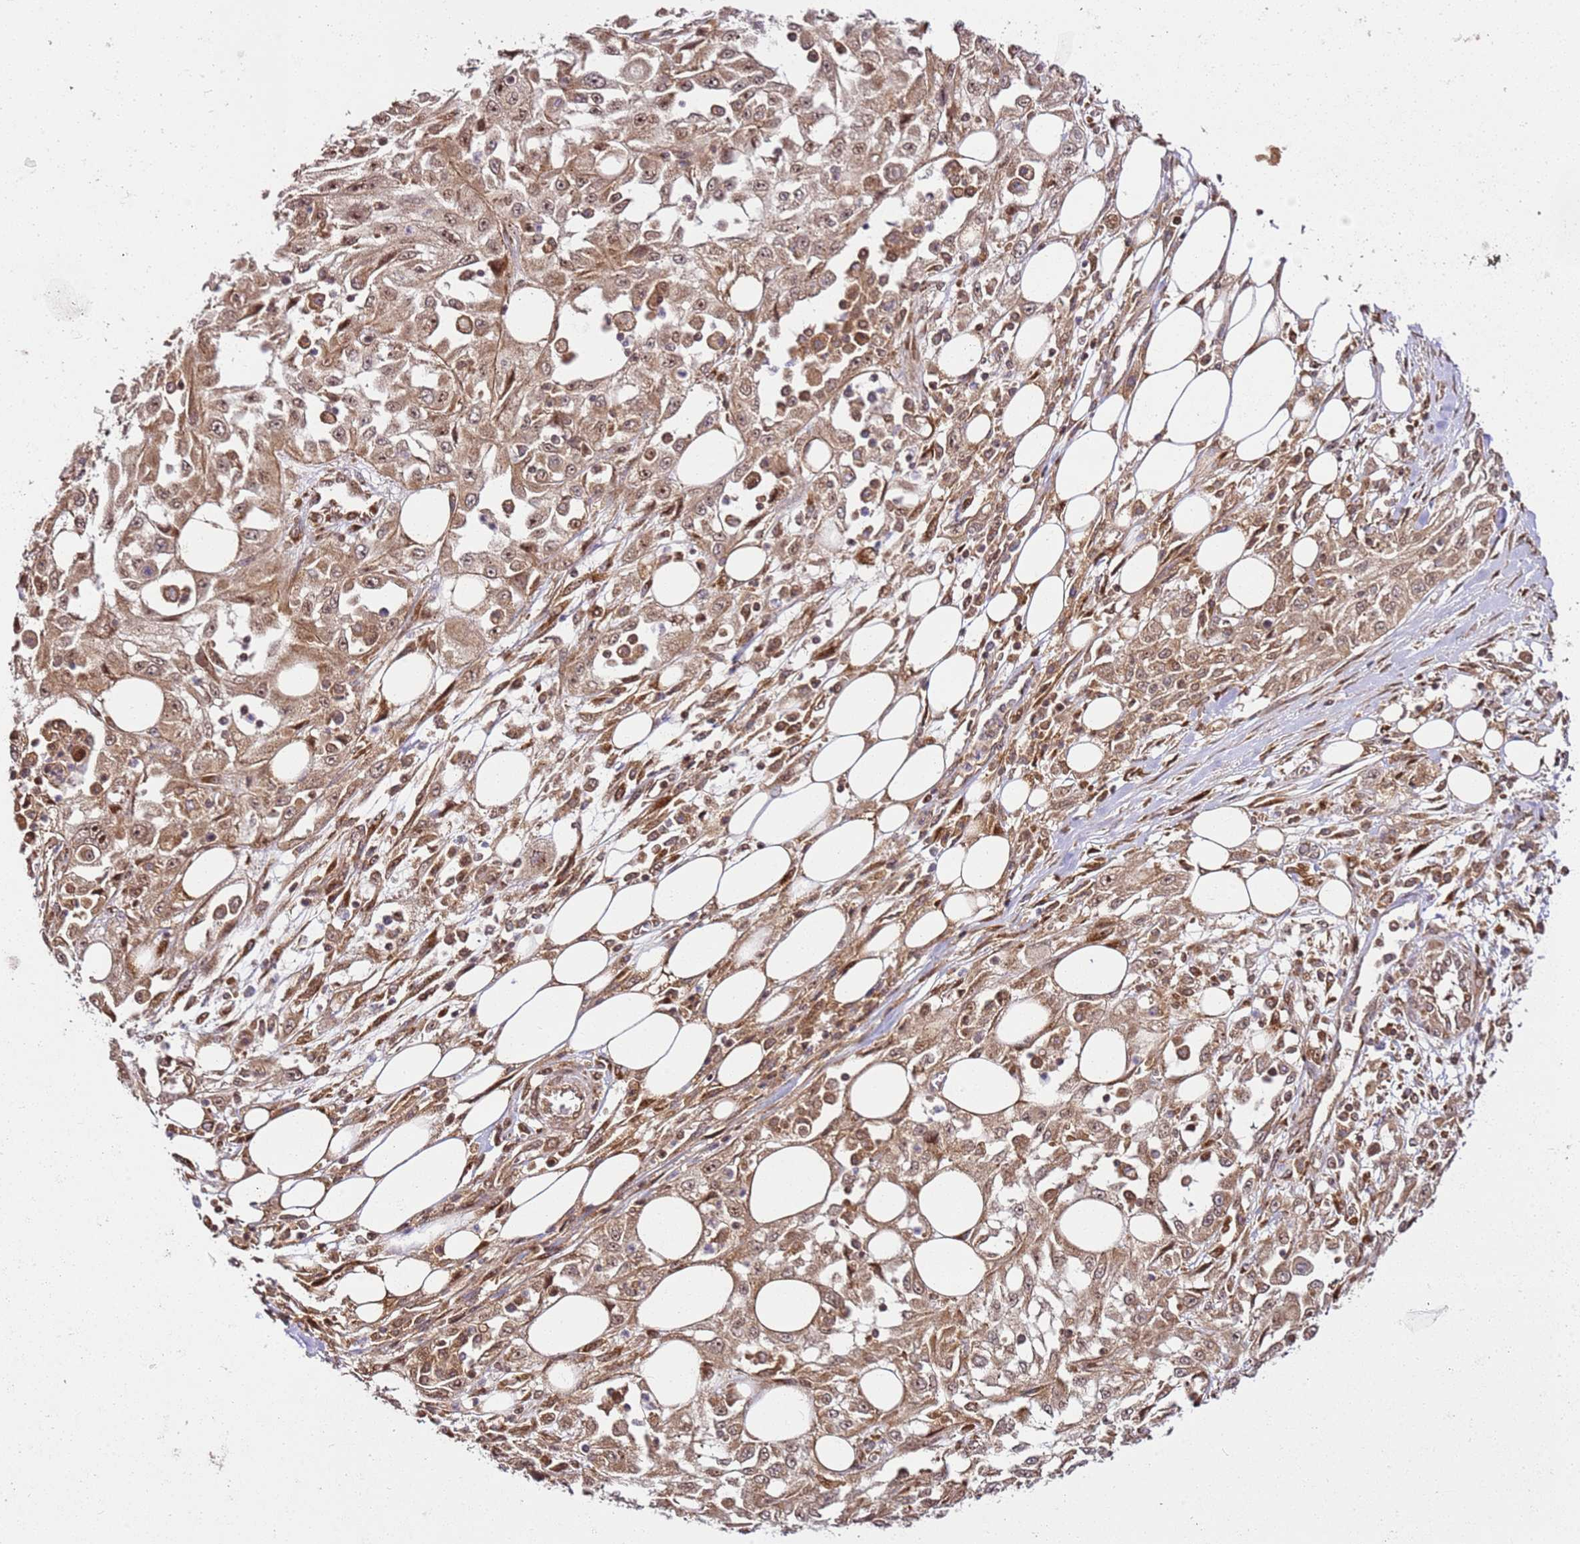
{"staining": {"intensity": "moderate", "quantity": ">75%", "location": "cytoplasmic/membranous,nuclear"}, "tissue": "skin cancer", "cell_type": "Tumor cells", "image_type": "cancer", "snomed": [{"axis": "morphology", "description": "Squamous cell carcinoma, NOS"}, {"axis": "morphology", "description": "Squamous cell carcinoma, metastatic, NOS"}, {"axis": "topography", "description": "Skin"}, {"axis": "topography", "description": "Lymph node"}], "caption": "Skin cancer (metastatic squamous cell carcinoma) stained for a protein shows moderate cytoplasmic/membranous and nuclear positivity in tumor cells.", "gene": "RASA3", "patient": {"sex": "male", "age": 75}}